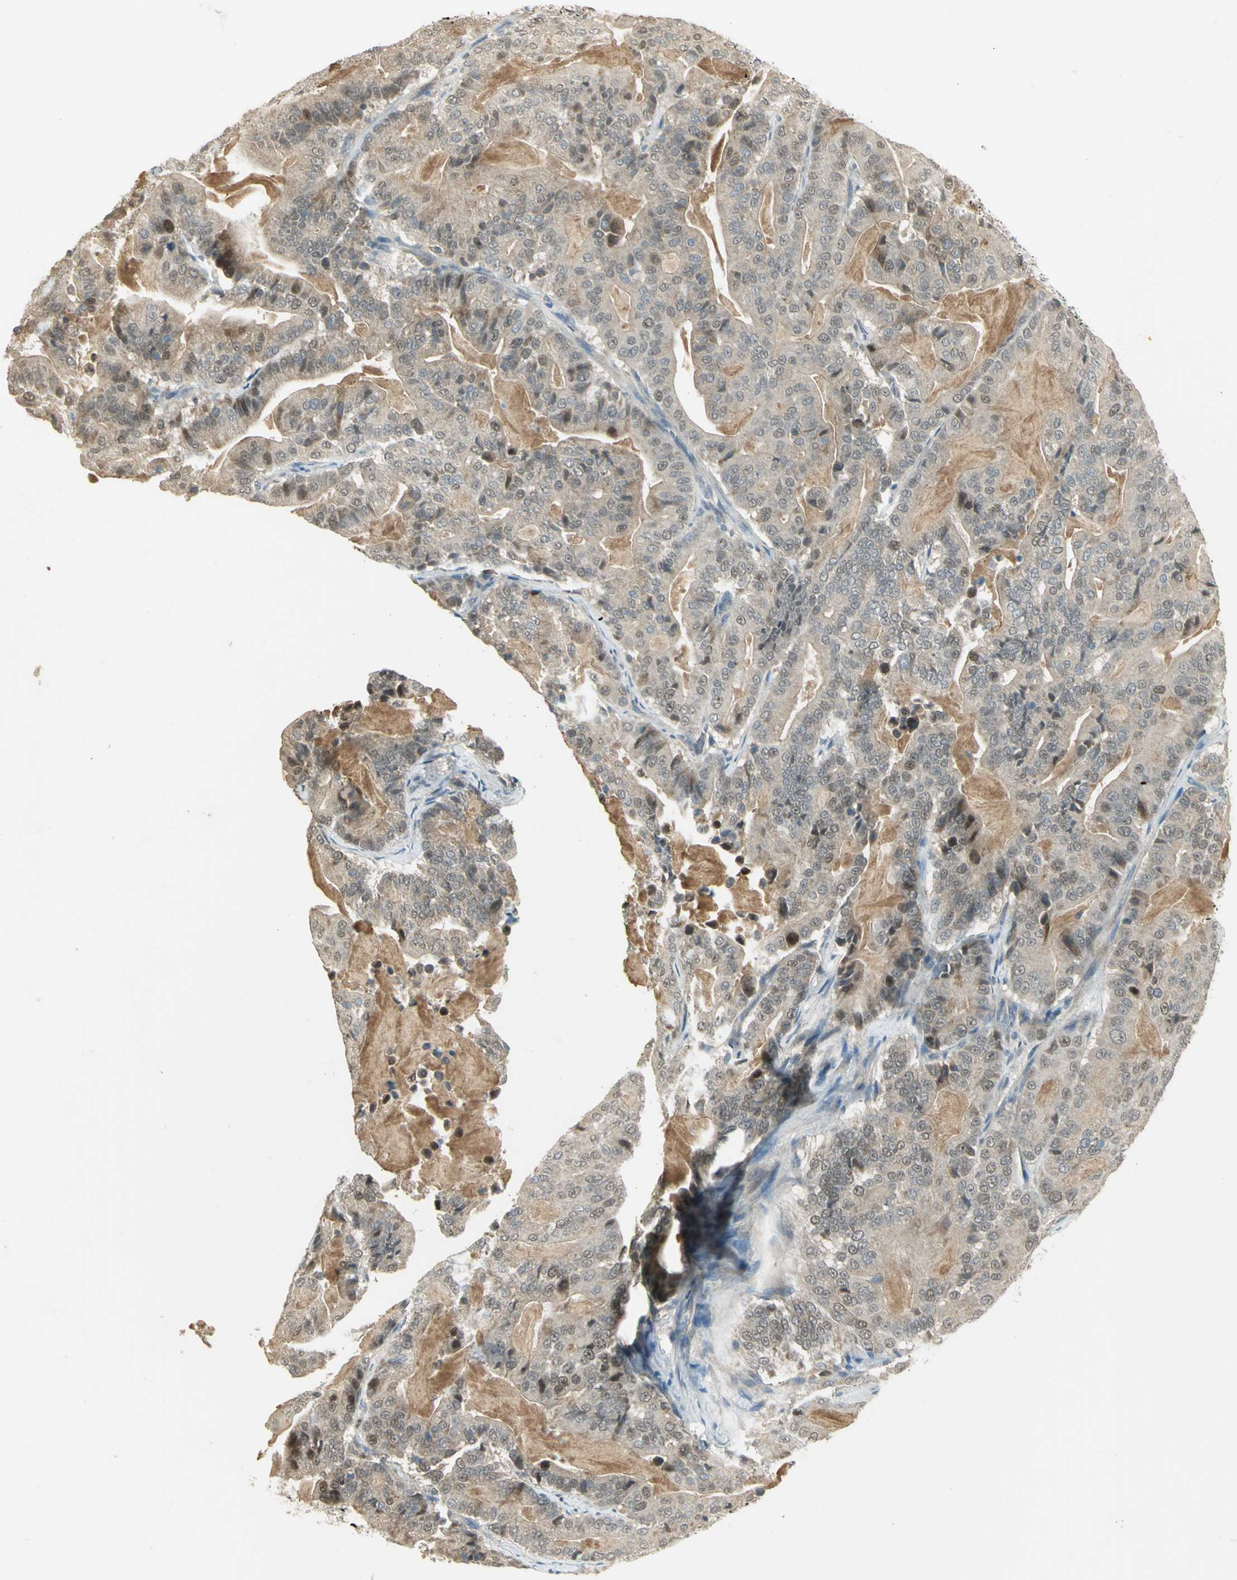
{"staining": {"intensity": "strong", "quantity": "<25%", "location": "cytoplasmic/membranous,nuclear"}, "tissue": "pancreatic cancer", "cell_type": "Tumor cells", "image_type": "cancer", "snomed": [{"axis": "morphology", "description": "Adenocarcinoma, NOS"}, {"axis": "topography", "description": "Pancreas"}], "caption": "About <25% of tumor cells in human pancreatic cancer display strong cytoplasmic/membranous and nuclear protein staining as visualized by brown immunohistochemical staining.", "gene": "BIRC2", "patient": {"sex": "male", "age": 63}}